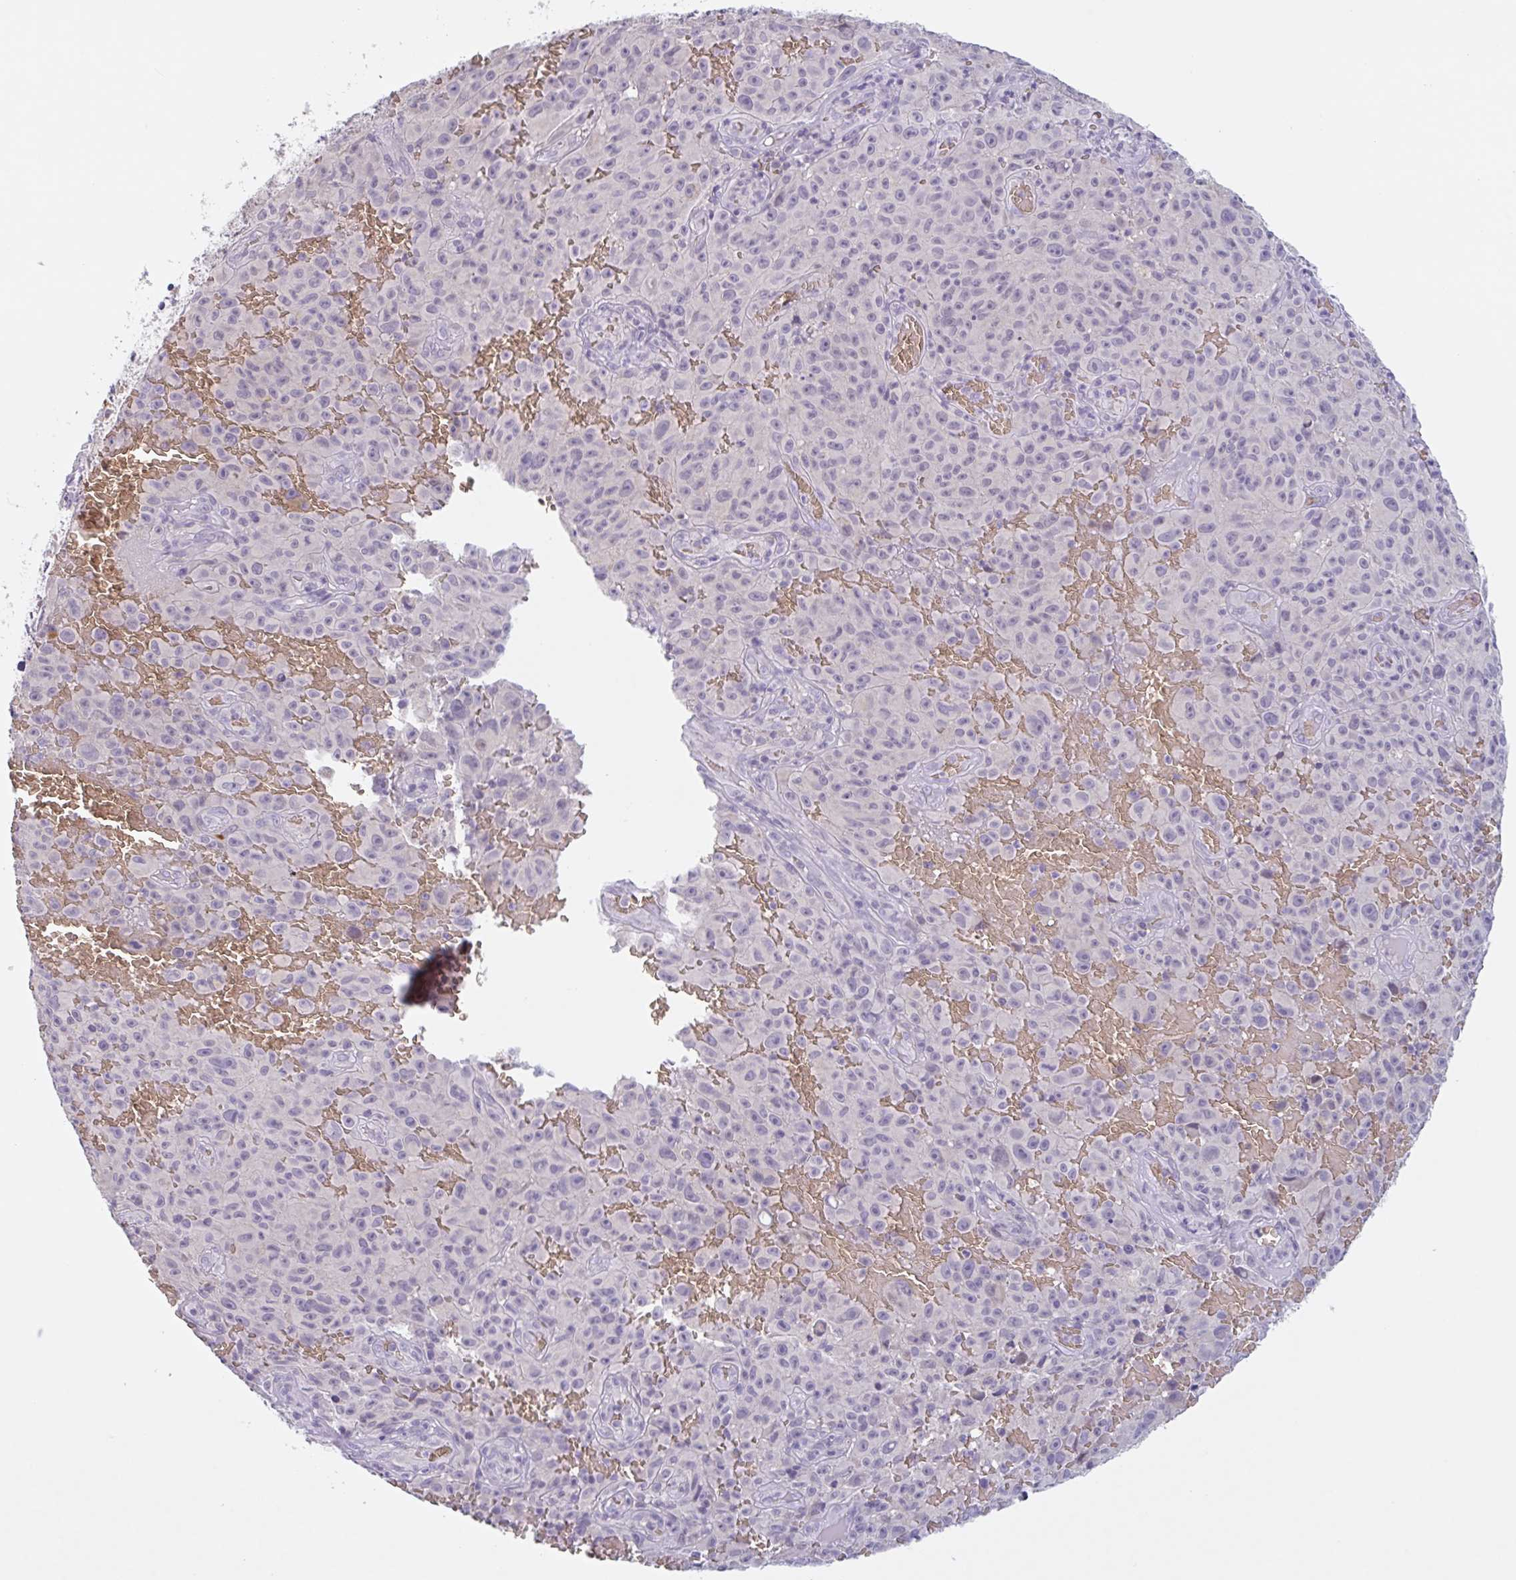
{"staining": {"intensity": "negative", "quantity": "none", "location": "none"}, "tissue": "melanoma", "cell_type": "Tumor cells", "image_type": "cancer", "snomed": [{"axis": "morphology", "description": "Malignant melanoma, NOS"}, {"axis": "topography", "description": "Skin"}], "caption": "A micrograph of human melanoma is negative for staining in tumor cells.", "gene": "RHAG", "patient": {"sex": "female", "age": 82}}